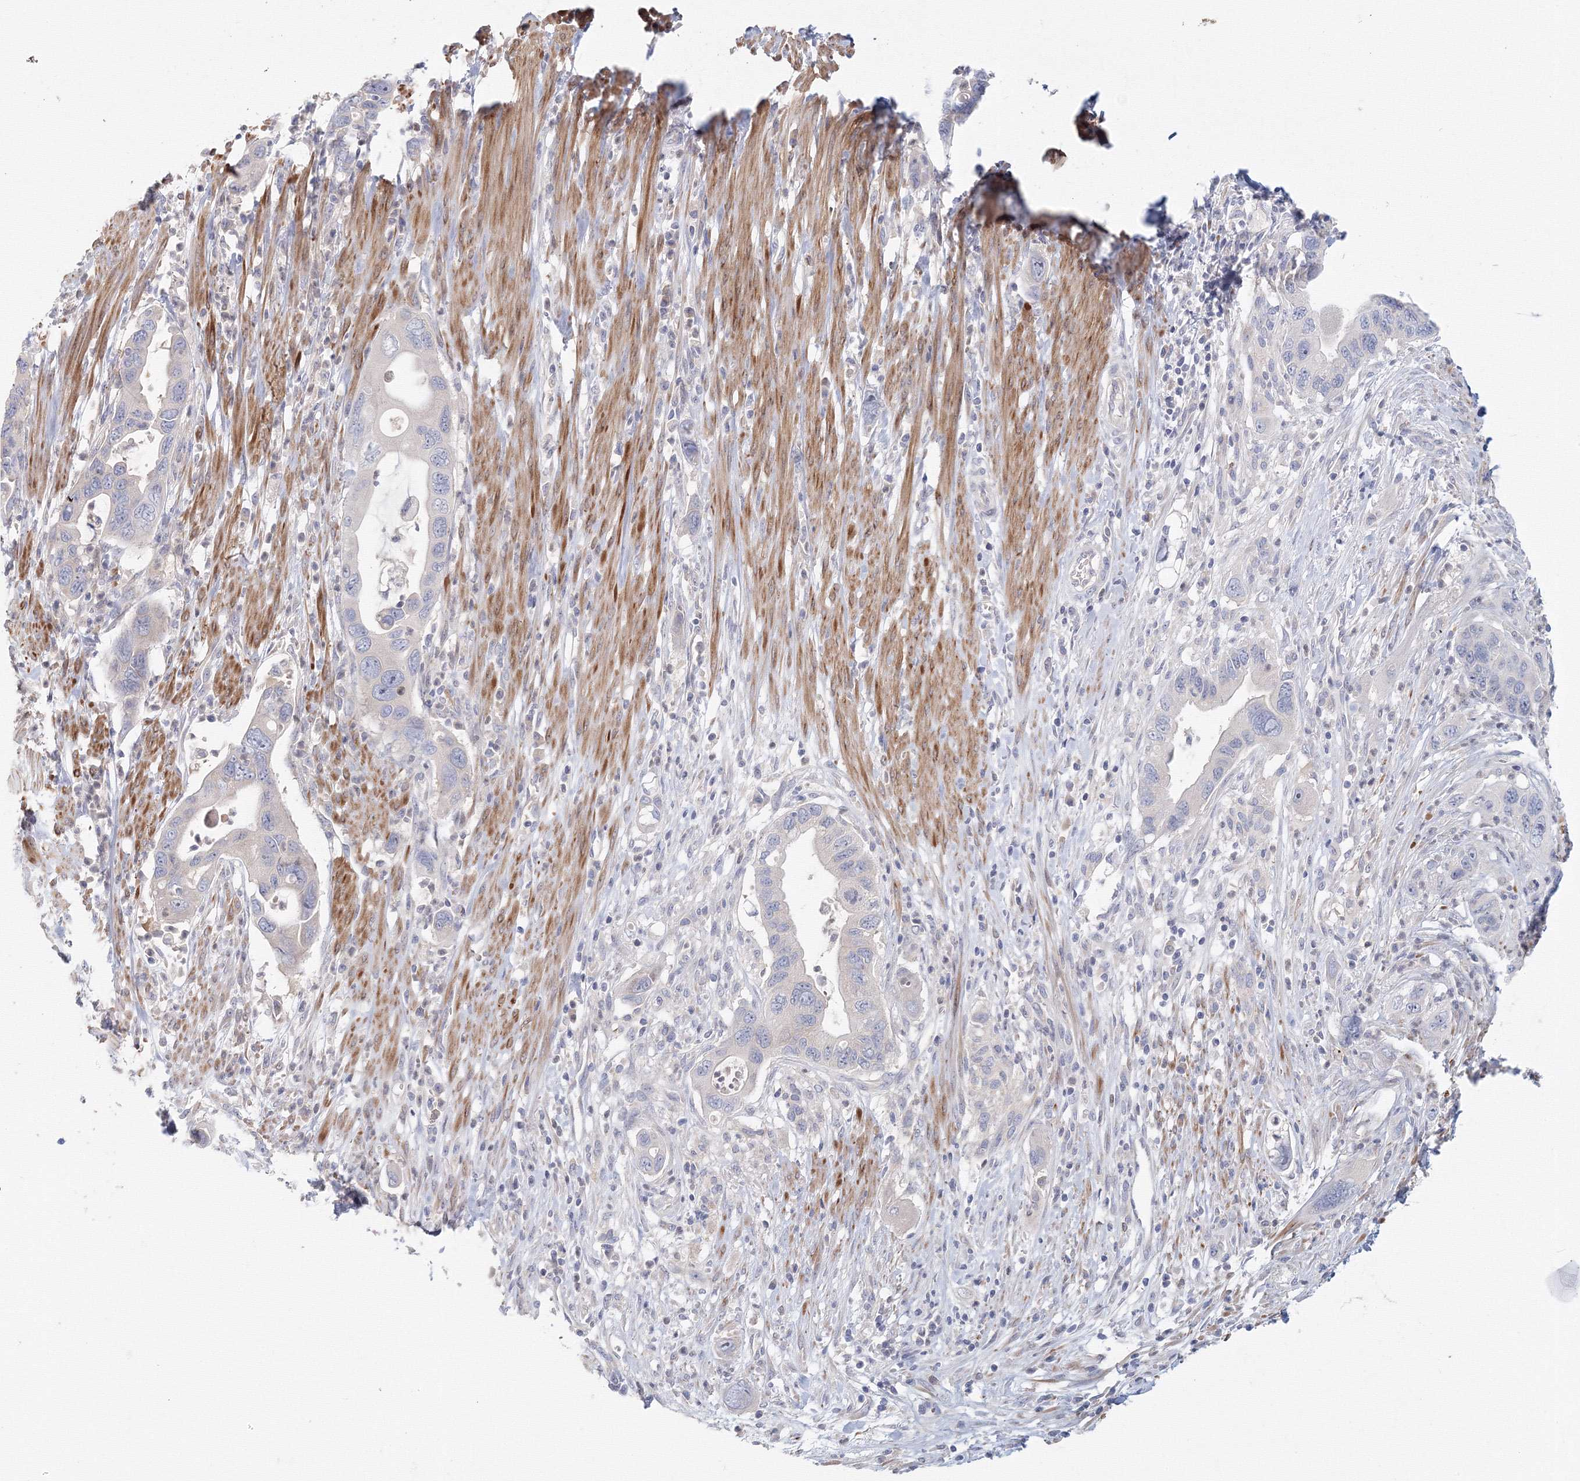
{"staining": {"intensity": "negative", "quantity": "none", "location": "none"}, "tissue": "pancreatic cancer", "cell_type": "Tumor cells", "image_type": "cancer", "snomed": [{"axis": "morphology", "description": "Adenocarcinoma, NOS"}, {"axis": "topography", "description": "Pancreas"}], "caption": "Tumor cells are negative for brown protein staining in pancreatic adenocarcinoma.", "gene": "TACC2", "patient": {"sex": "female", "age": 71}}